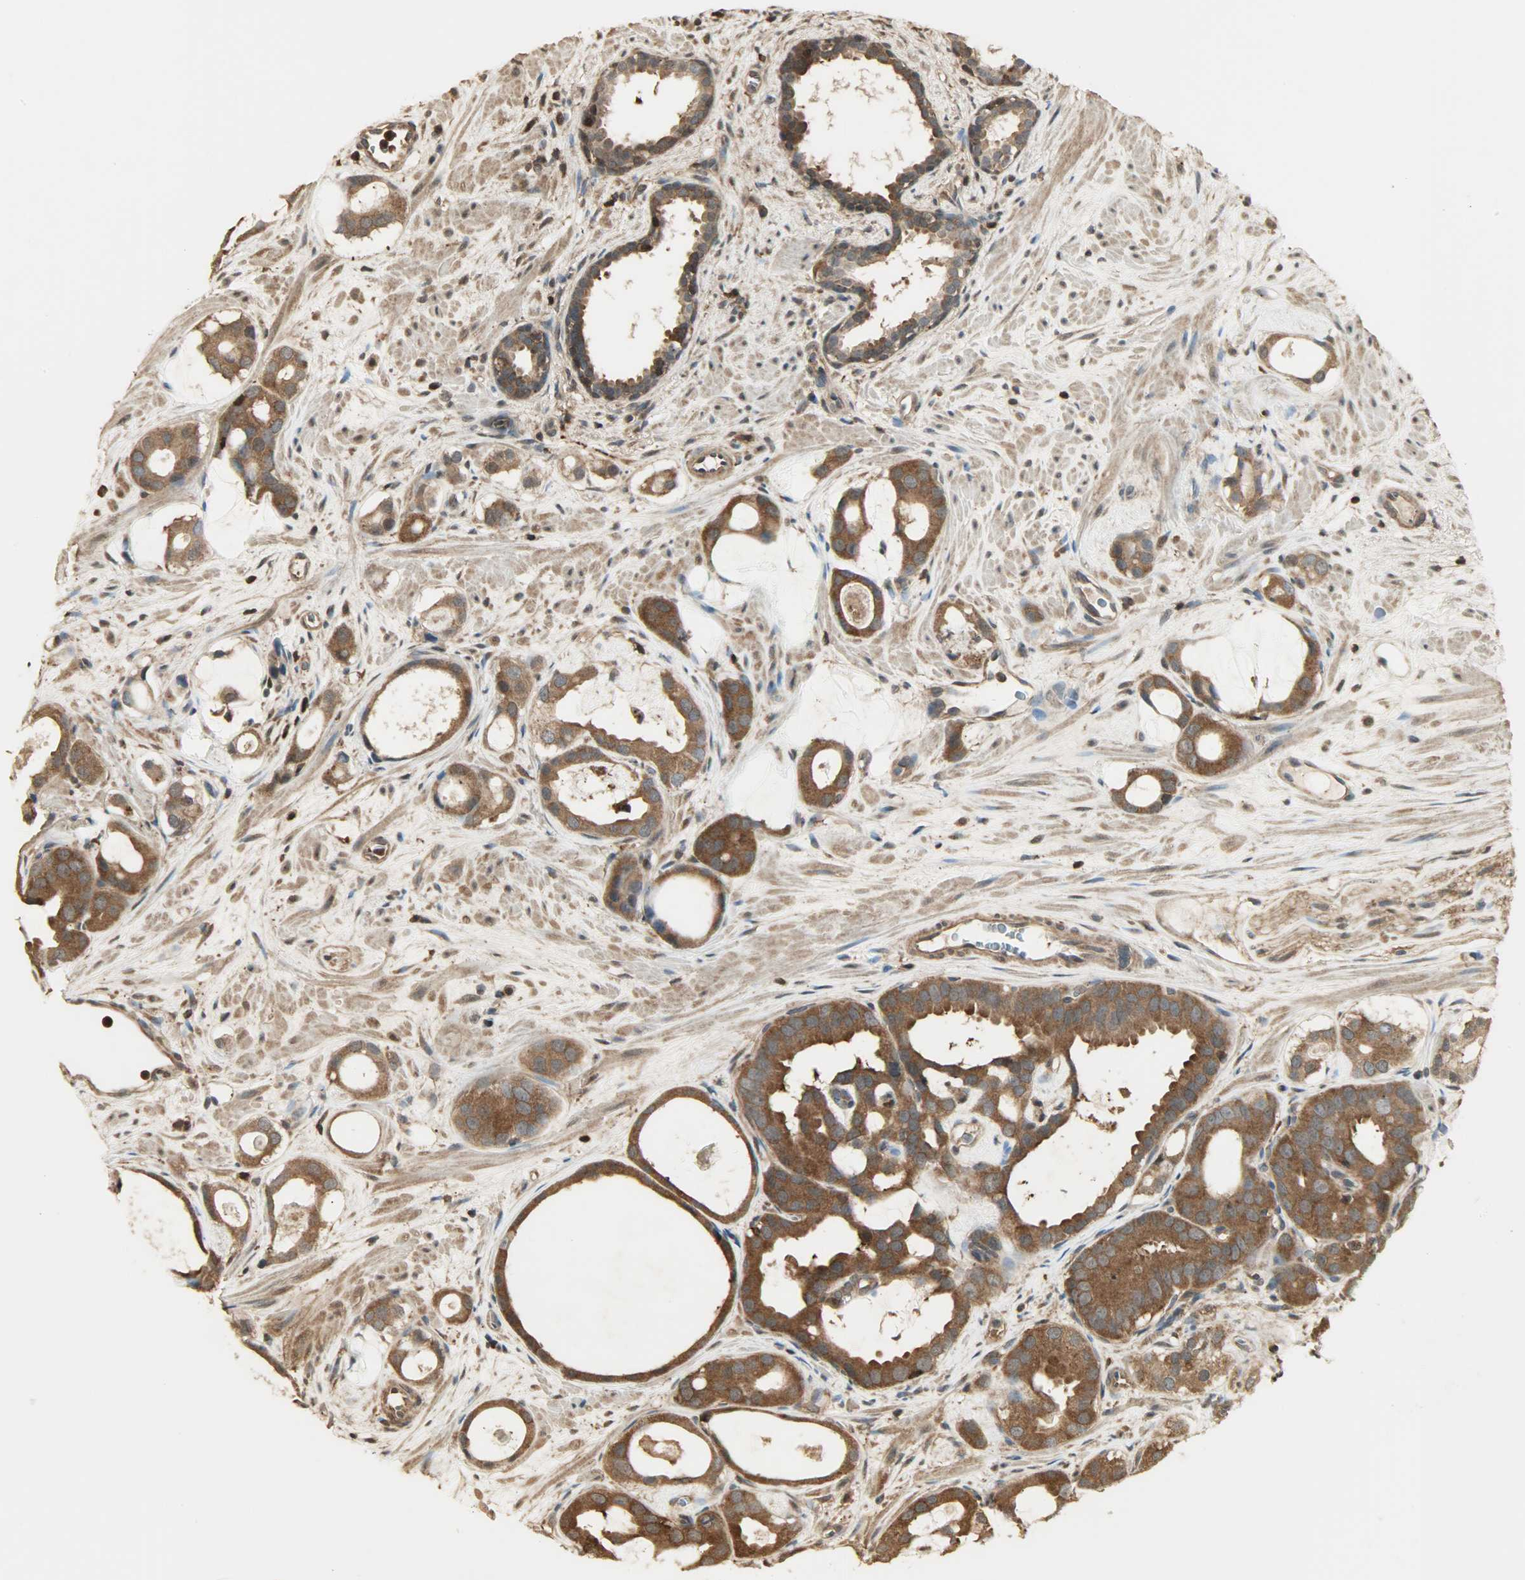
{"staining": {"intensity": "strong", "quantity": ">75%", "location": "cytoplasmic/membranous,nuclear"}, "tissue": "prostate cancer", "cell_type": "Tumor cells", "image_type": "cancer", "snomed": [{"axis": "morphology", "description": "Adenocarcinoma, Low grade"}, {"axis": "topography", "description": "Prostate"}], "caption": "Immunohistochemistry (IHC) micrograph of prostate cancer stained for a protein (brown), which reveals high levels of strong cytoplasmic/membranous and nuclear positivity in about >75% of tumor cells.", "gene": "YWHAZ", "patient": {"sex": "male", "age": 57}}